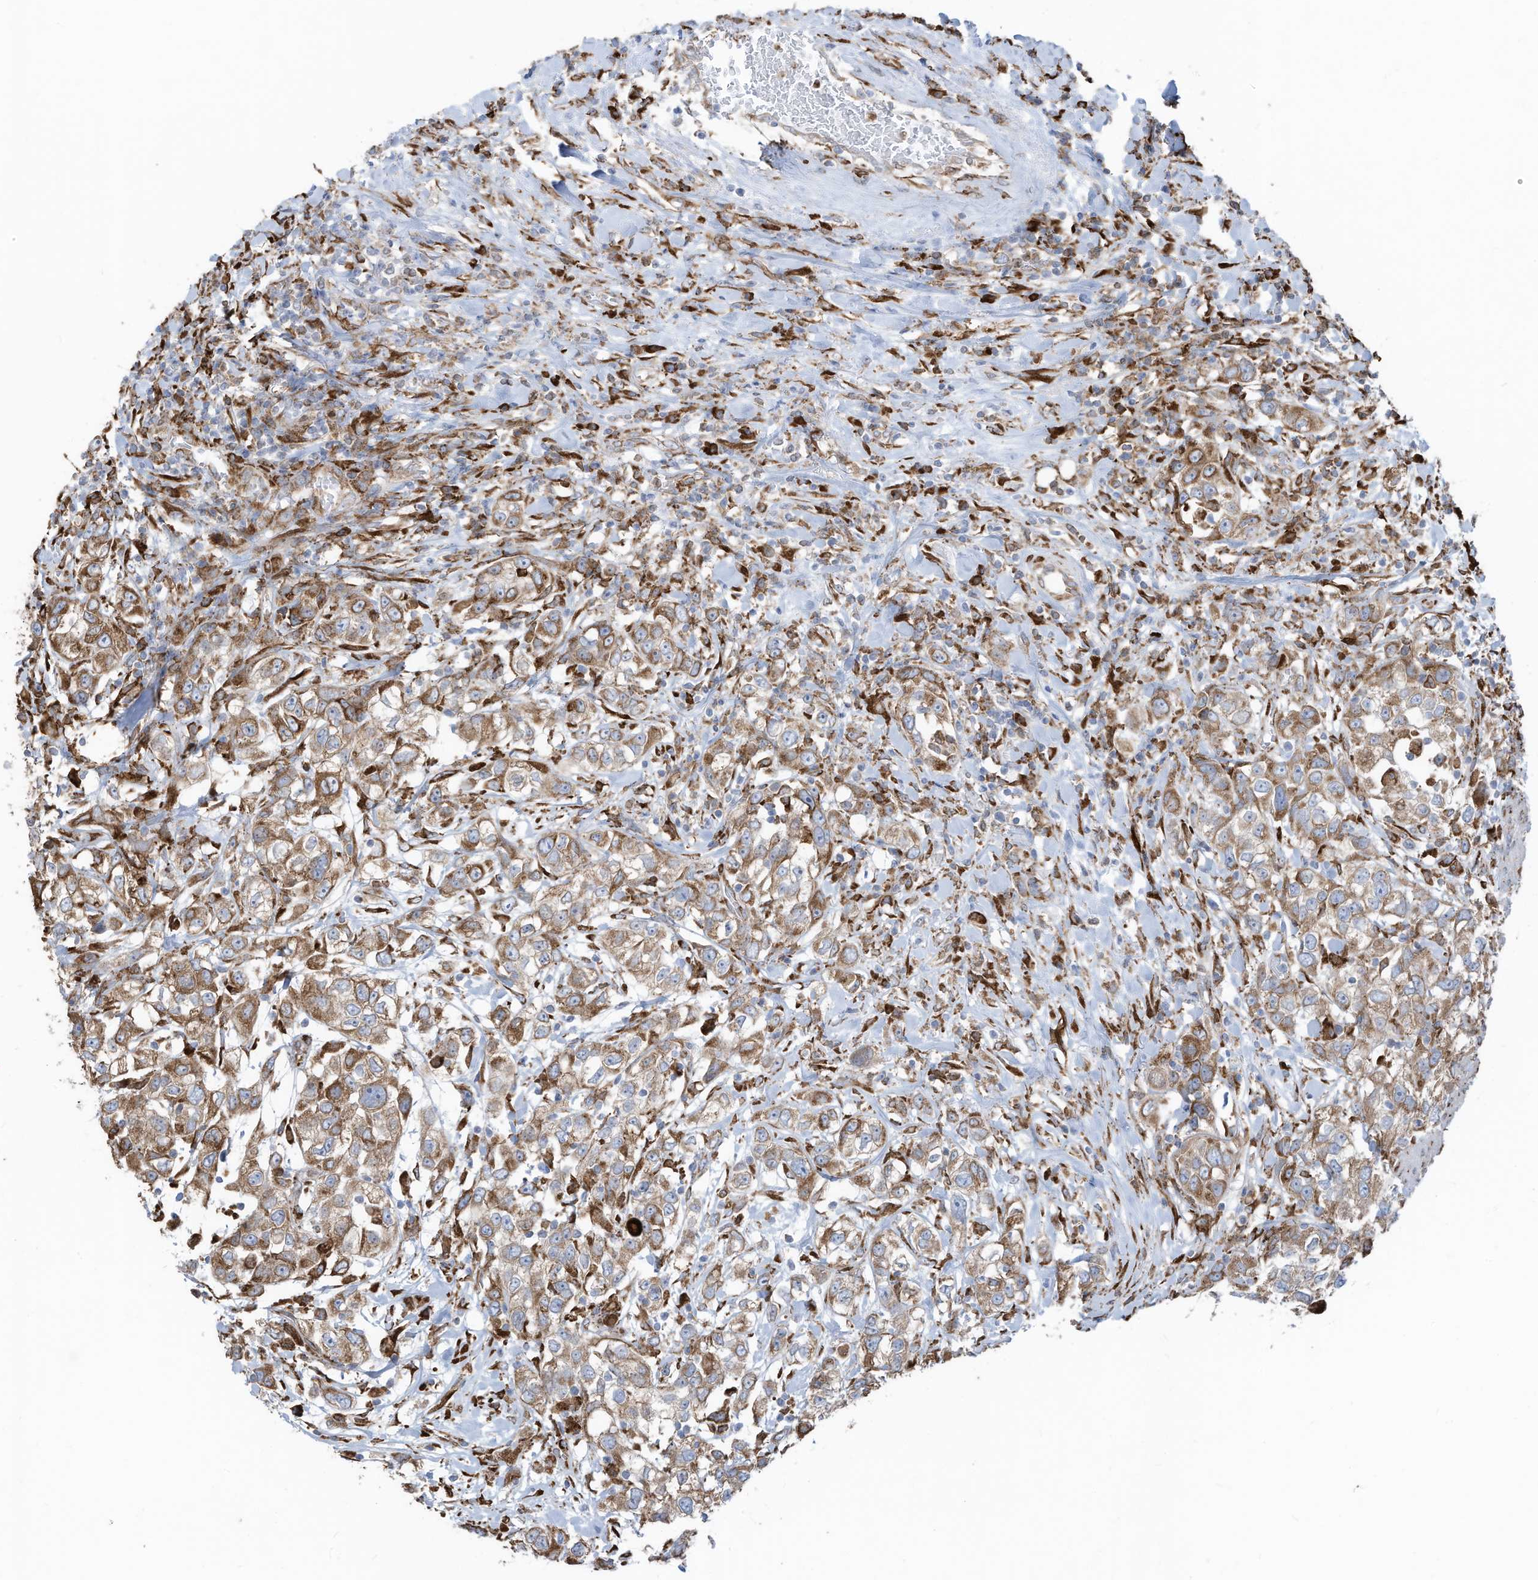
{"staining": {"intensity": "moderate", "quantity": ">75%", "location": "cytoplasmic/membranous"}, "tissue": "urothelial cancer", "cell_type": "Tumor cells", "image_type": "cancer", "snomed": [{"axis": "morphology", "description": "Urothelial carcinoma, High grade"}, {"axis": "topography", "description": "Urinary bladder"}], "caption": "A medium amount of moderate cytoplasmic/membranous positivity is seen in about >75% of tumor cells in urothelial carcinoma (high-grade) tissue. Immunohistochemistry stains the protein of interest in brown and the nuclei are stained blue.", "gene": "ZNF354C", "patient": {"sex": "female", "age": 80}}